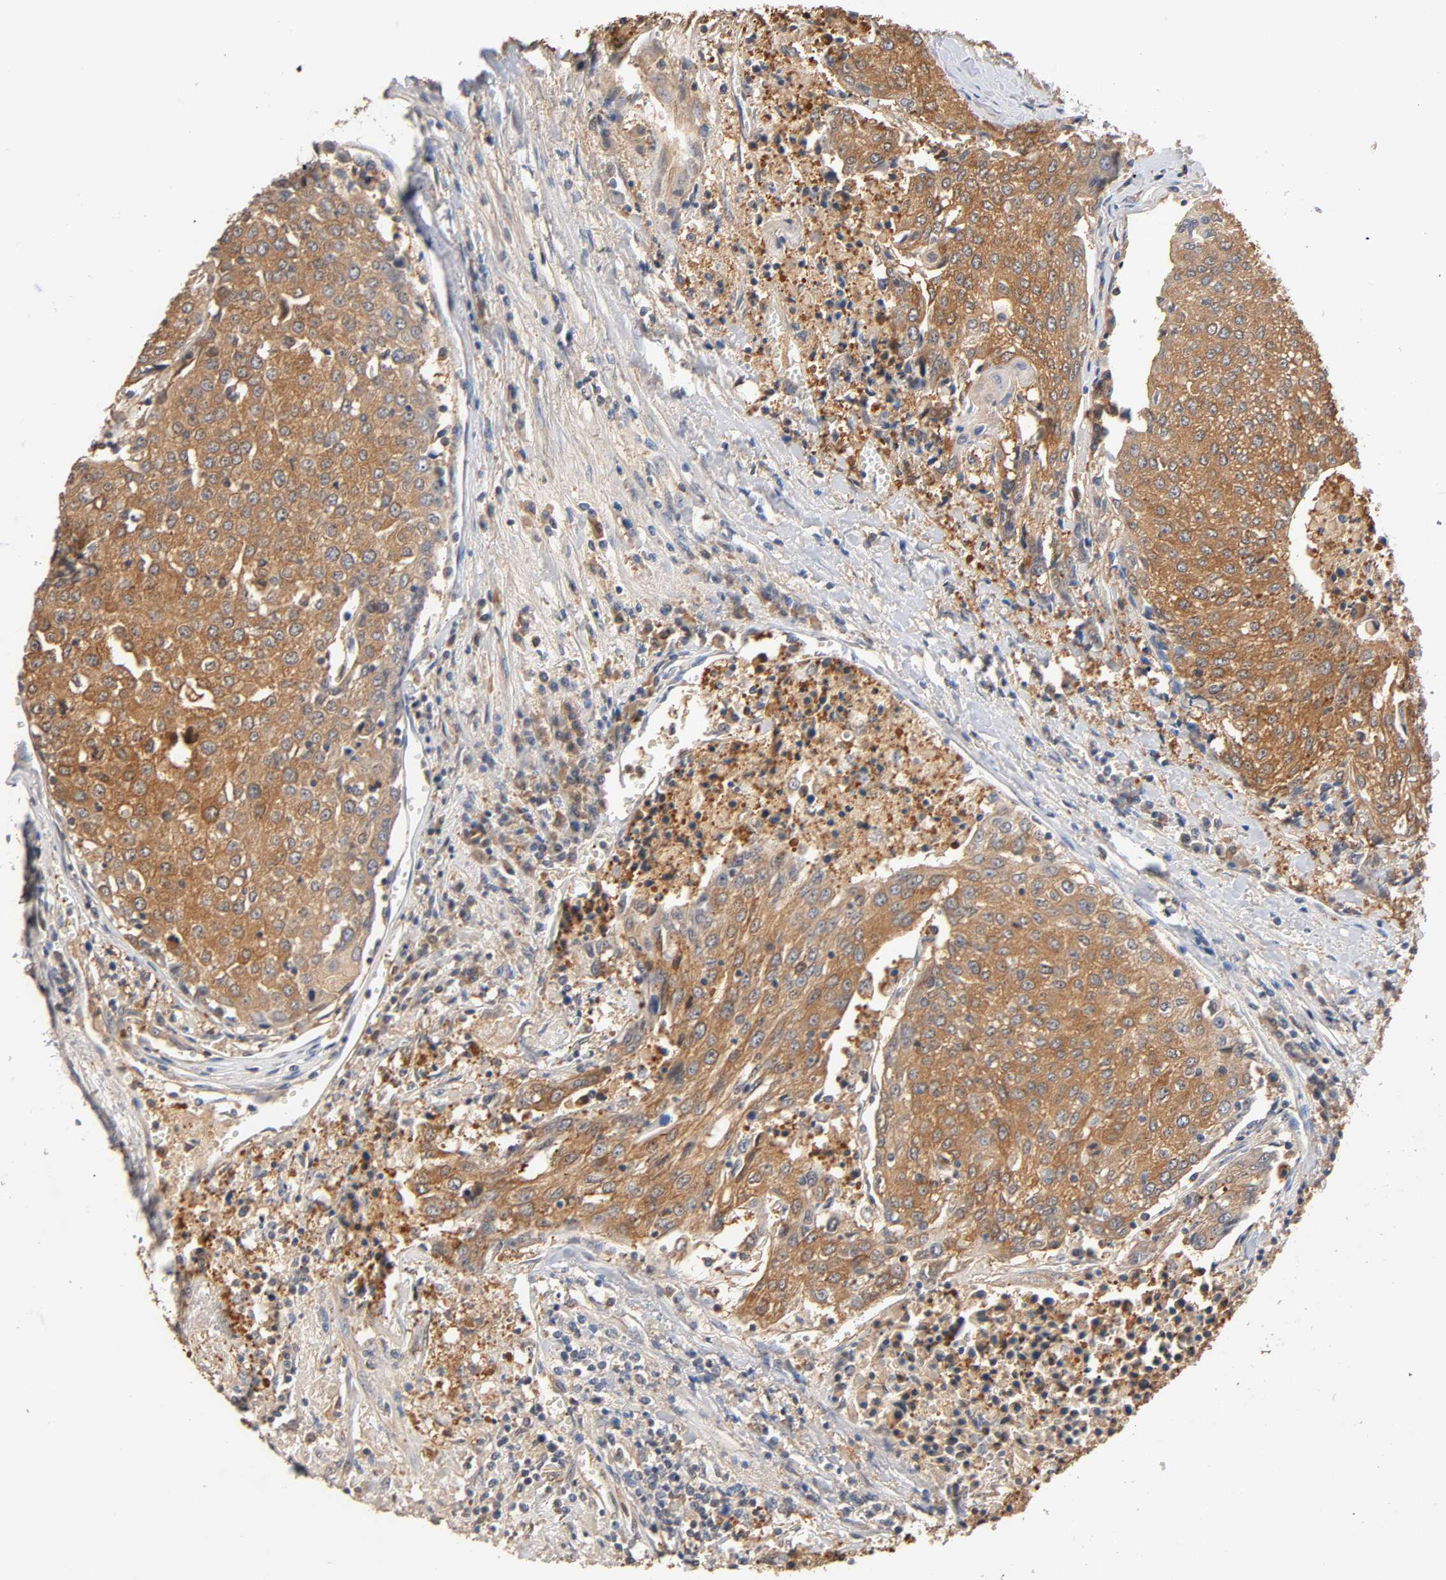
{"staining": {"intensity": "moderate", "quantity": ">75%", "location": "cytoplasmic/membranous"}, "tissue": "urothelial cancer", "cell_type": "Tumor cells", "image_type": "cancer", "snomed": [{"axis": "morphology", "description": "Urothelial carcinoma, High grade"}, {"axis": "topography", "description": "Urinary bladder"}], "caption": "DAB immunohistochemical staining of human urothelial carcinoma (high-grade) reveals moderate cytoplasmic/membranous protein positivity in about >75% of tumor cells.", "gene": "ALDOA", "patient": {"sex": "female", "age": 85}}